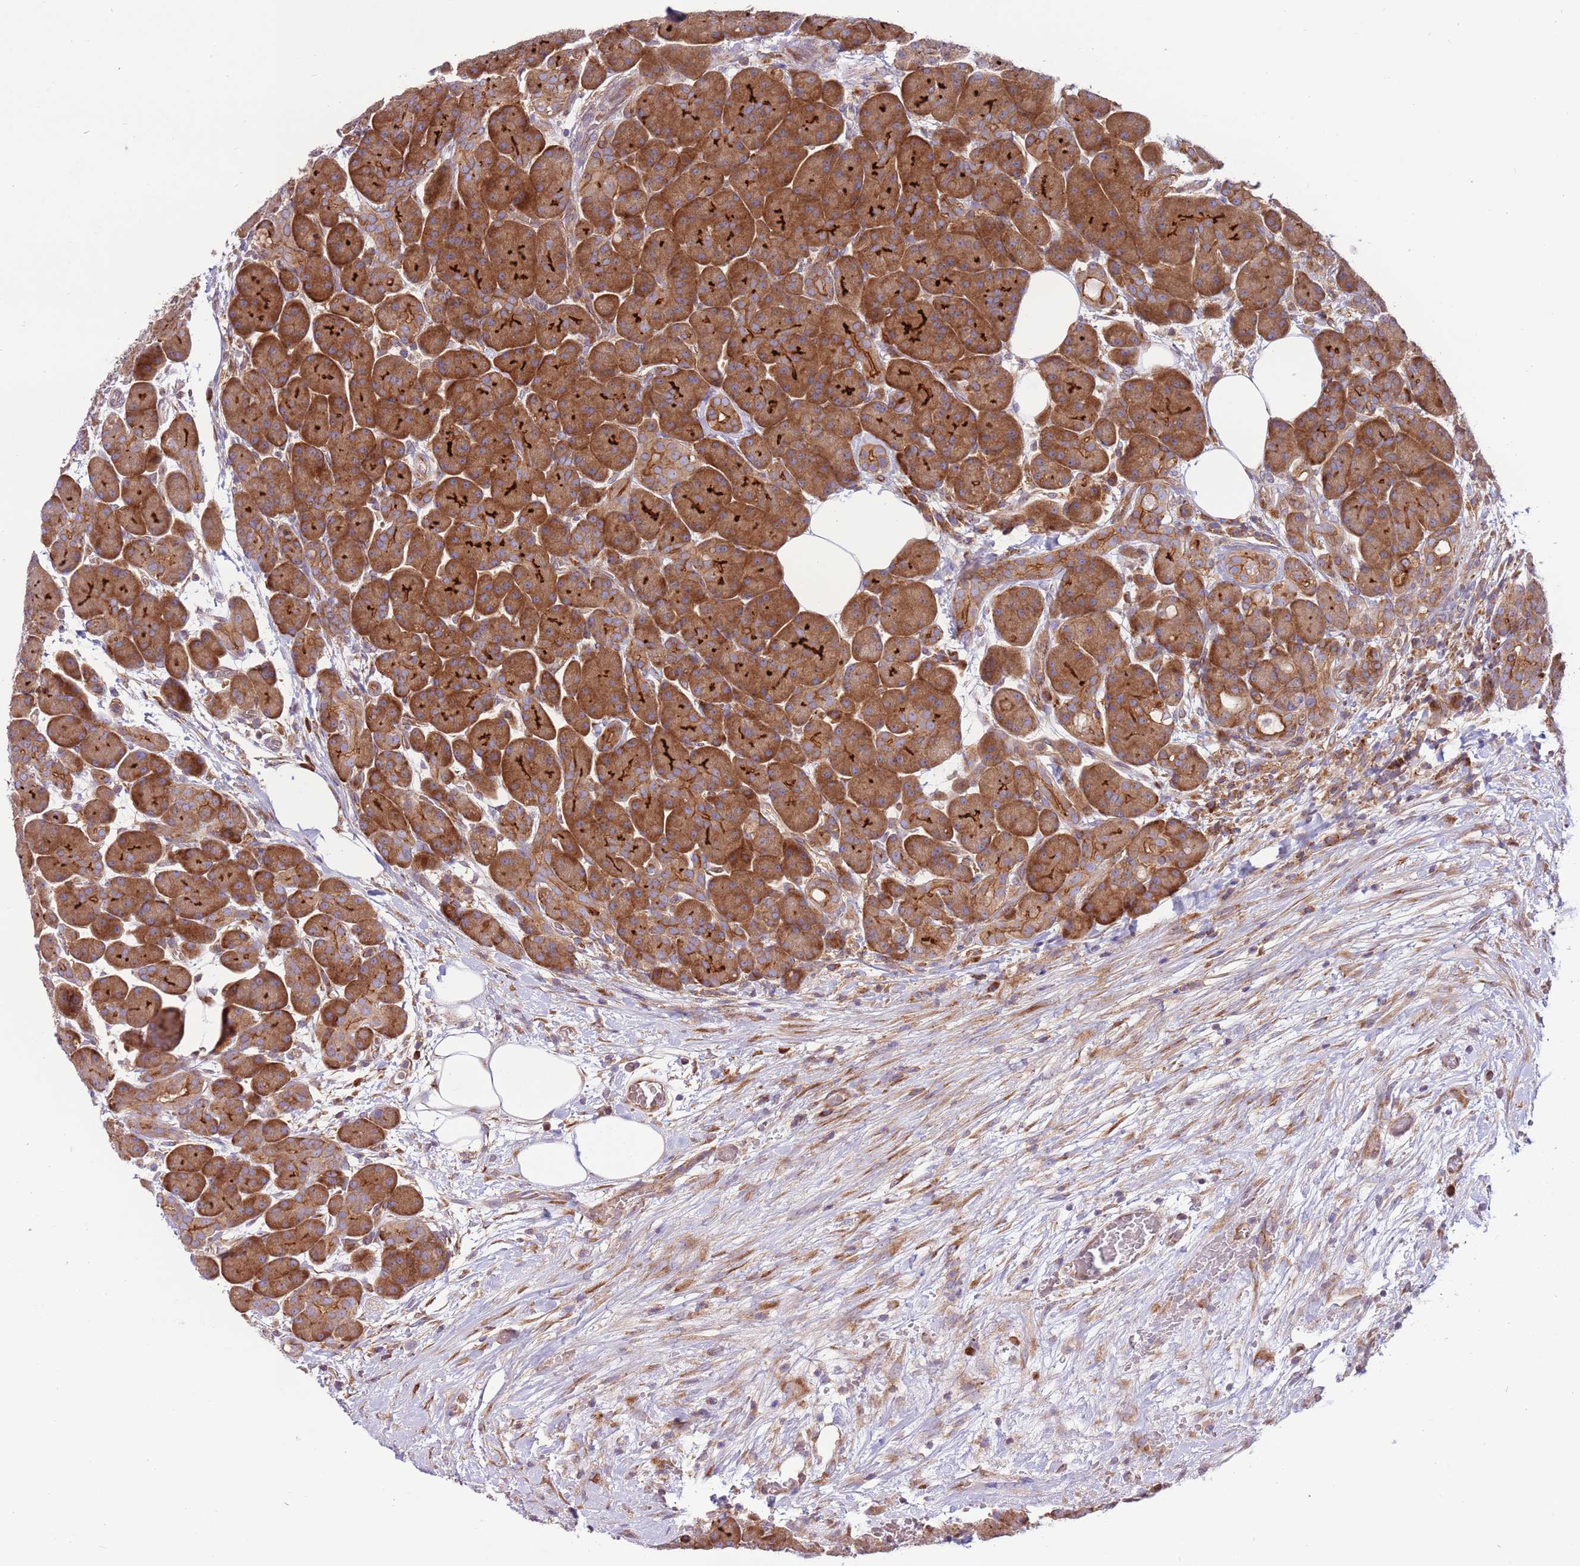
{"staining": {"intensity": "strong", "quantity": ">75%", "location": "cytoplasmic/membranous"}, "tissue": "pancreas", "cell_type": "Exocrine glandular cells", "image_type": "normal", "snomed": [{"axis": "morphology", "description": "Normal tissue, NOS"}, {"axis": "topography", "description": "Pancreas"}], "caption": "Immunohistochemical staining of unremarkable pancreas demonstrates >75% levels of strong cytoplasmic/membranous protein staining in about >75% of exocrine glandular cells. (brown staining indicates protein expression, while blue staining denotes nuclei).", "gene": "DDX19B", "patient": {"sex": "male", "age": 63}}